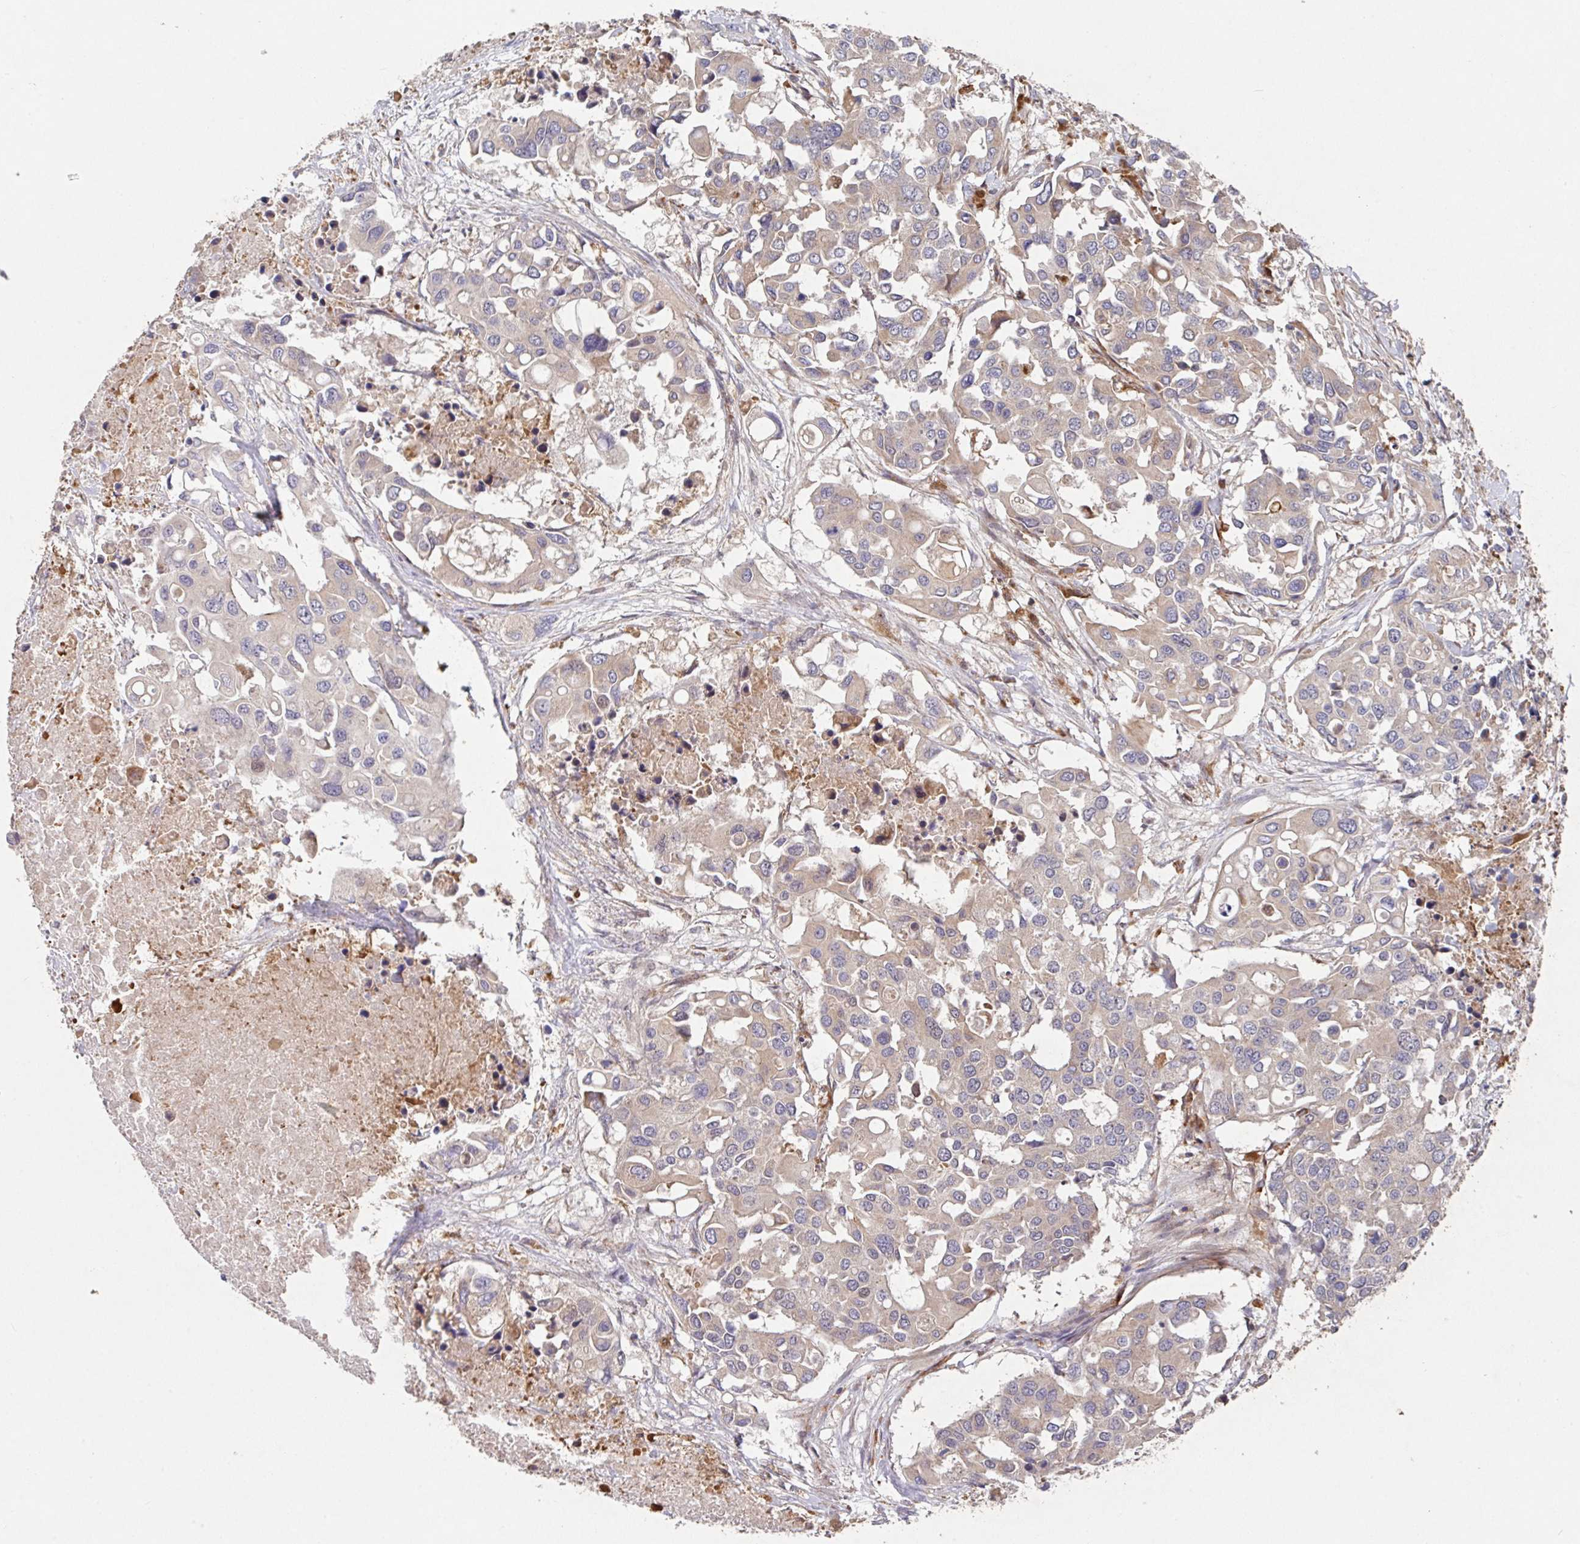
{"staining": {"intensity": "weak", "quantity": "25%-75%", "location": "cytoplasmic/membranous"}, "tissue": "colorectal cancer", "cell_type": "Tumor cells", "image_type": "cancer", "snomed": [{"axis": "morphology", "description": "Adenocarcinoma, NOS"}, {"axis": "topography", "description": "Colon"}], "caption": "An immunohistochemistry (IHC) micrograph of neoplastic tissue is shown. Protein staining in brown labels weak cytoplasmic/membranous positivity in colorectal cancer within tumor cells.", "gene": "TRIM14", "patient": {"sex": "male", "age": 77}}